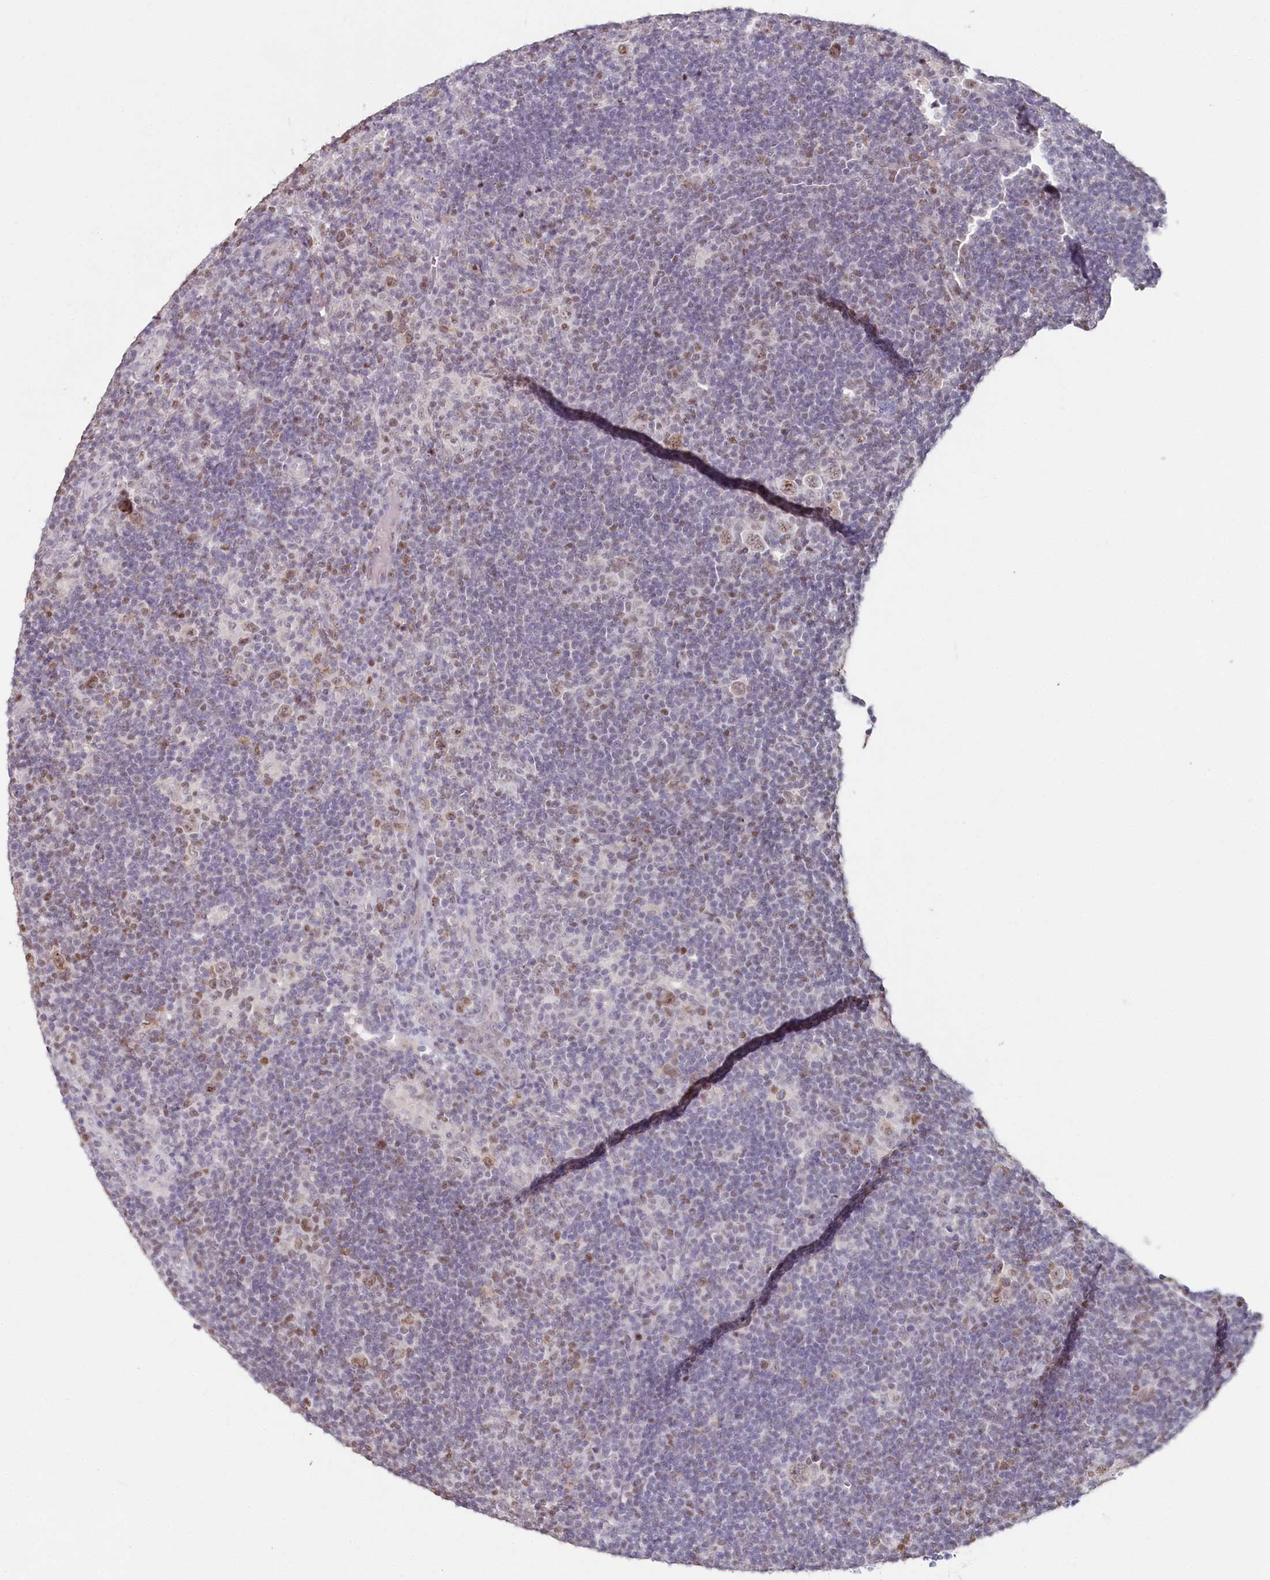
{"staining": {"intensity": "moderate", "quantity": ">75%", "location": "nuclear"}, "tissue": "lymphoma", "cell_type": "Tumor cells", "image_type": "cancer", "snomed": [{"axis": "morphology", "description": "Hodgkin's disease, NOS"}, {"axis": "topography", "description": "Lymph node"}], "caption": "Immunohistochemical staining of lymphoma shows medium levels of moderate nuclear protein positivity in approximately >75% of tumor cells.", "gene": "HPD", "patient": {"sex": "female", "age": 57}}